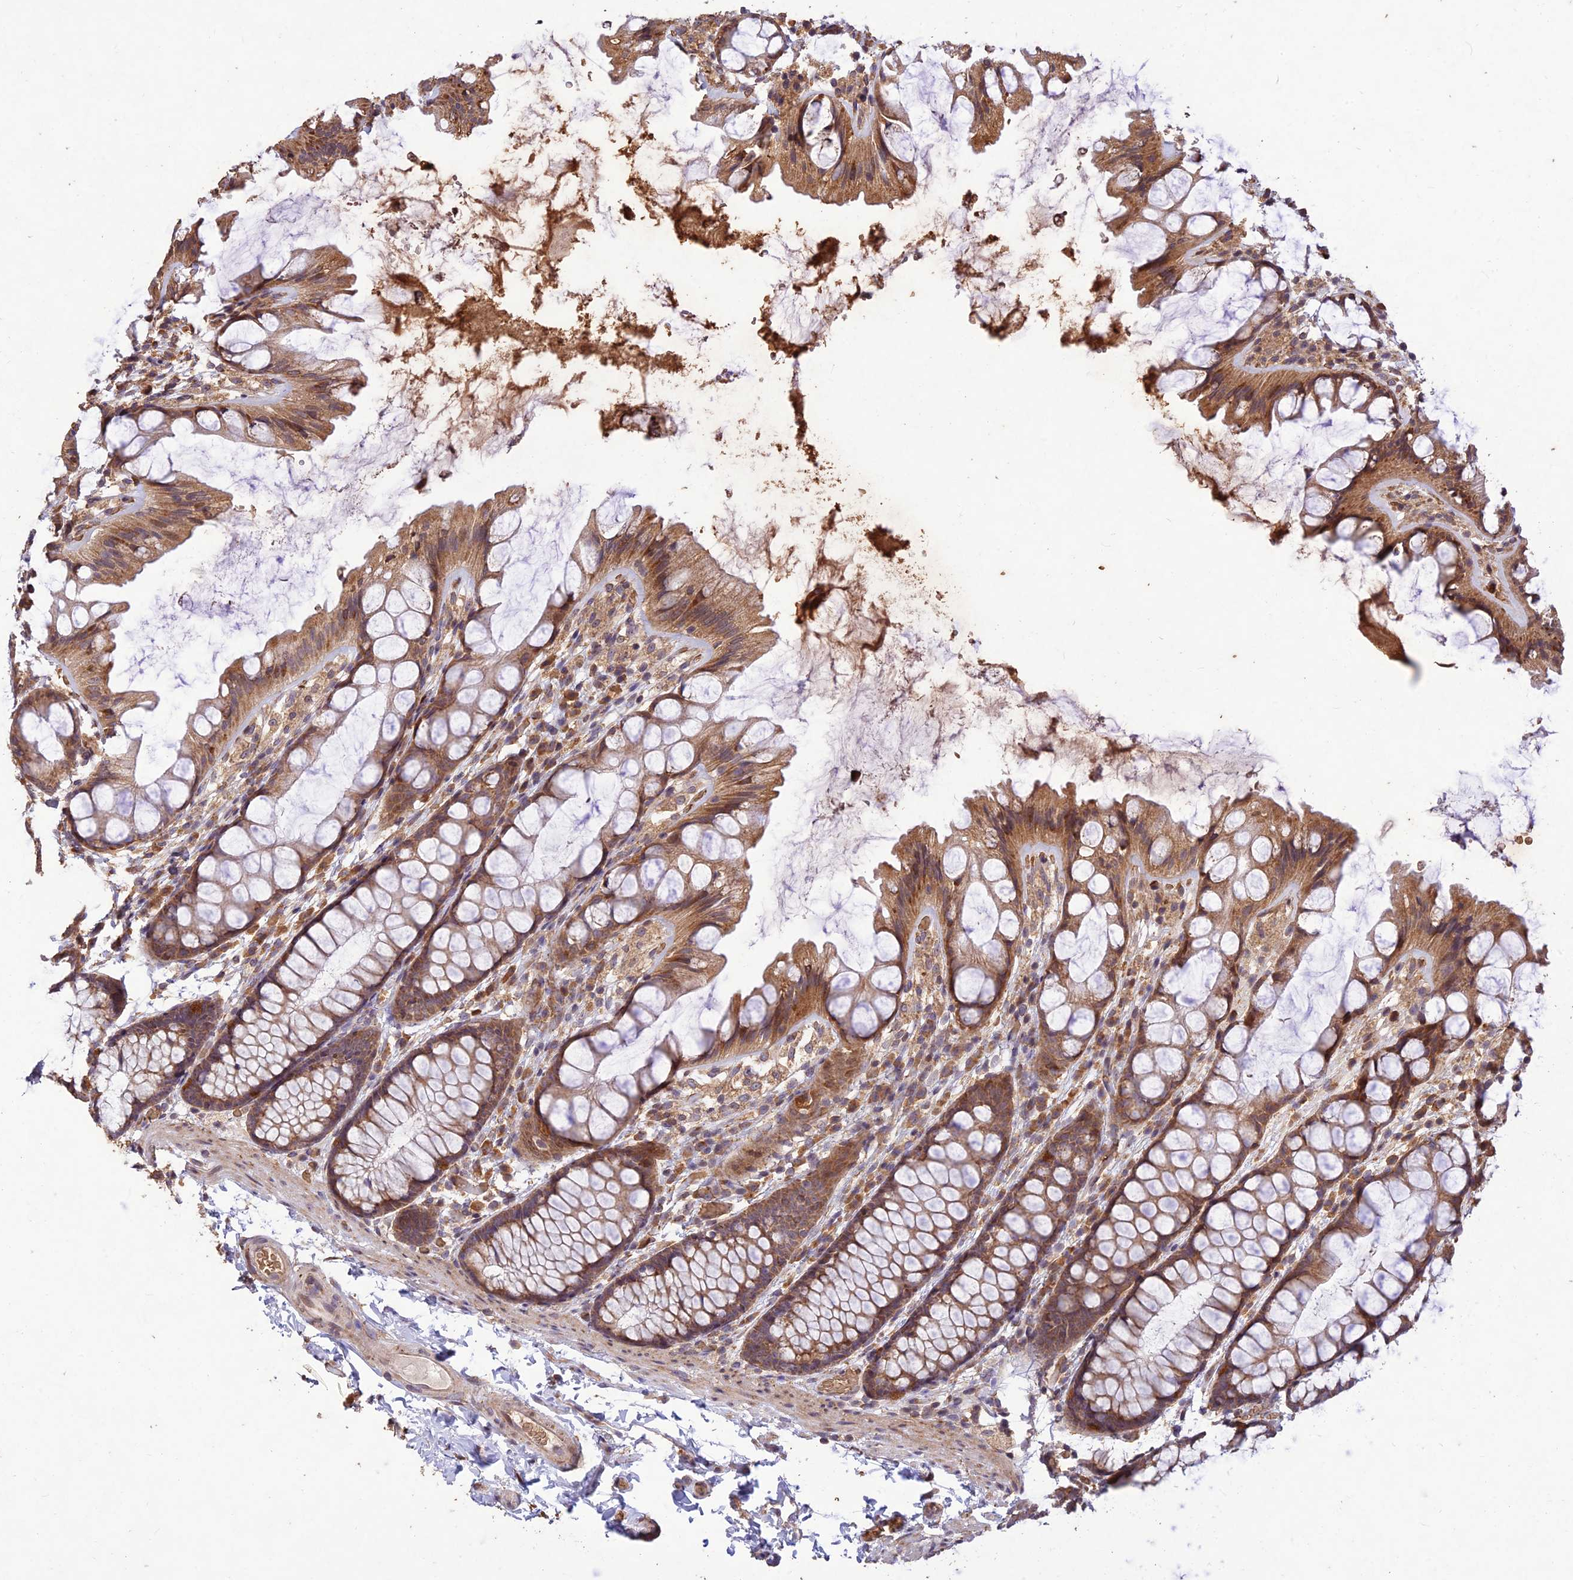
{"staining": {"intensity": "weak", "quantity": ">75%", "location": "cytoplasmic/membranous"}, "tissue": "colon", "cell_type": "Endothelial cells", "image_type": "normal", "snomed": [{"axis": "morphology", "description": "Normal tissue, NOS"}, {"axis": "topography", "description": "Colon"}], "caption": "Immunohistochemical staining of unremarkable human colon displays >75% levels of weak cytoplasmic/membranous protein expression in approximately >75% of endothelial cells. (DAB = brown stain, brightfield microscopy at high magnification).", "gene": "PPP1R11", "patient": {"sex": "male", "age": 47}}